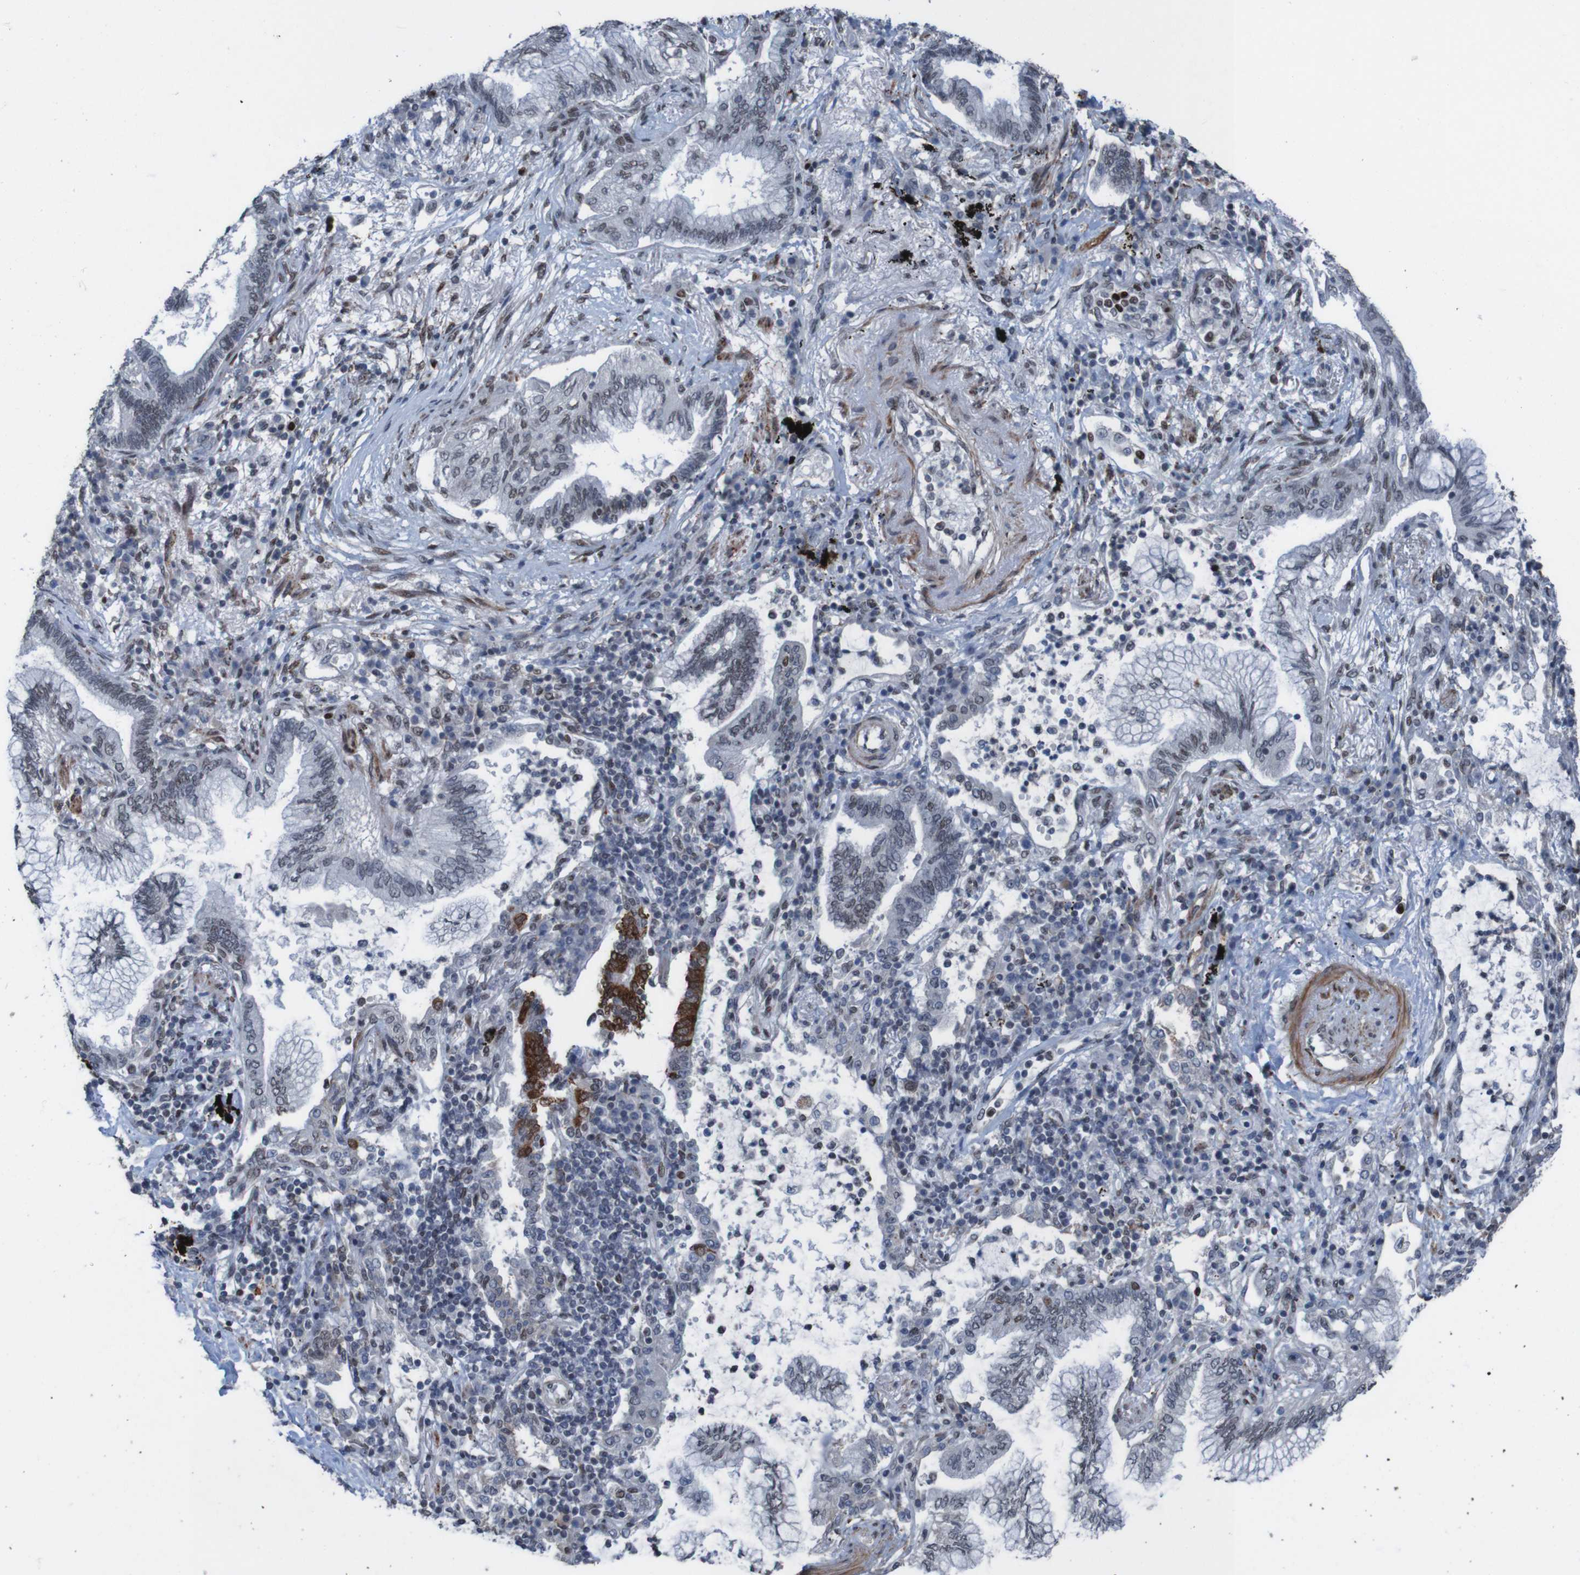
{"staining": {"intensity": "strong", "quantity": "<25%", "location": "cytoplasmic/membranous,nuclear"}, "tissue": "lung cancer", "cell_type": "Tumor cells", "image_type": "cancer", "snomed": [{"axis": "morphology", "description": "Normal tissue, NOS"}, {"axis": "morphology", "description": "Adenocarcinoma, NOS"}, {"axis": "topography", "description": "Bronchus"}, {"axis": "topography", "description": "Lung"}], "caption": "Tumor cells demonstrate strong cytoplasmic/membranous and nuclear positivity in about <25% of cells in lung adenocarcinoma. (DAB IHC, brown staining for protein, blue staining for nuclei).", "gene": "PHF2", "patient": {"sex": "female", "age": 70}}